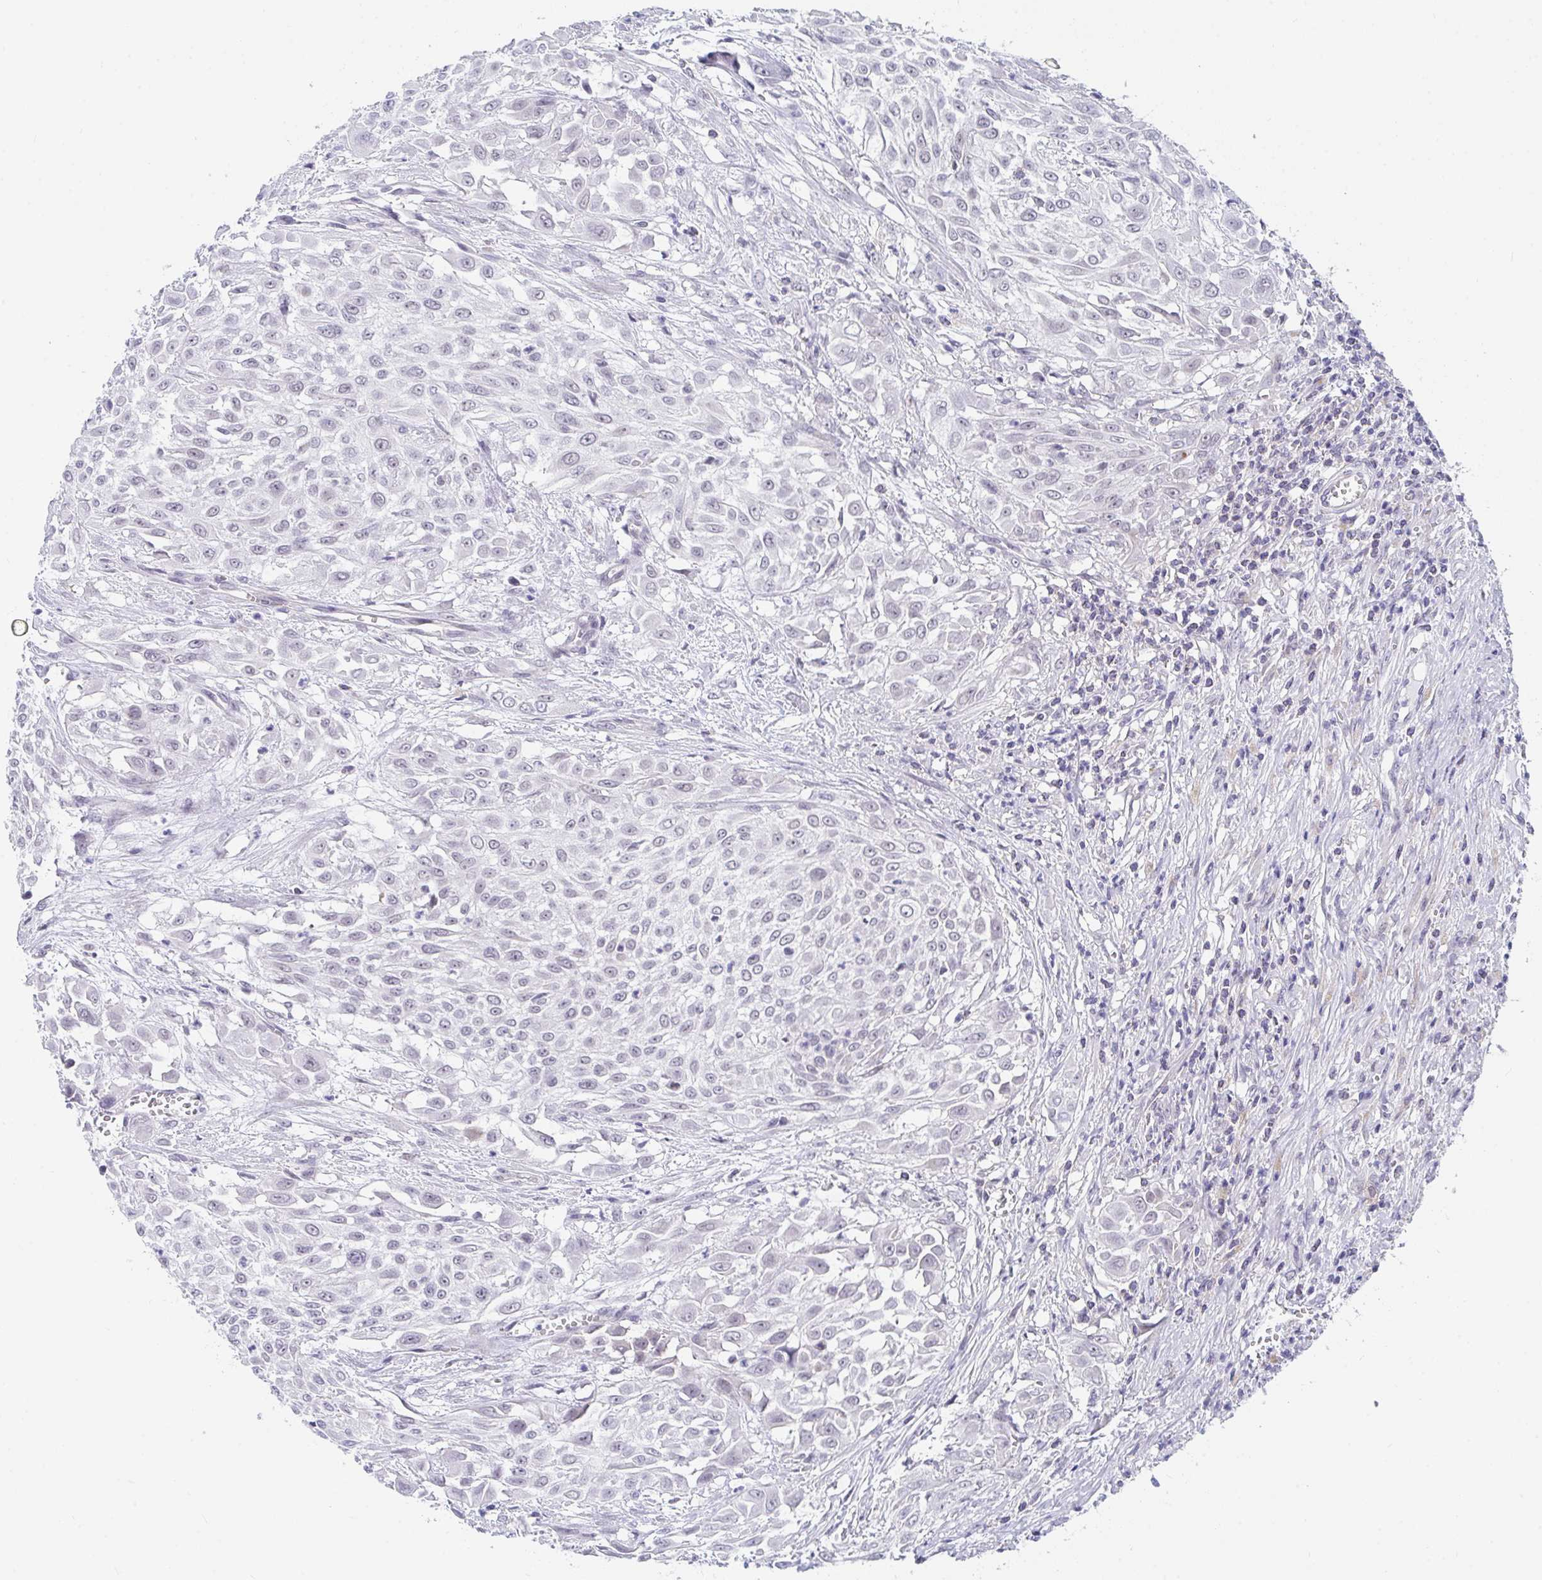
{"staining": {"intensity": "weak", "quantity": "<25%", "location": "nuclear"}, "tissue": "urothelial cancer", "cell_type": "Tumor cells", "image_type": "cancer", "snomed": [{"axis": "morphology", "description": "Urothelial carcinoma, High grade"}, {"axis": "topography", "description": "Urinary bladder"}], "caption": "An immunohistochemistry photomicrograph of high-grade urothelial carcinoma is shown. There is no staining in tumor cells of high-grade urothelial carcinoma.", "gene": "DAOA", "patient": {"sex": "male", "age": 57}}